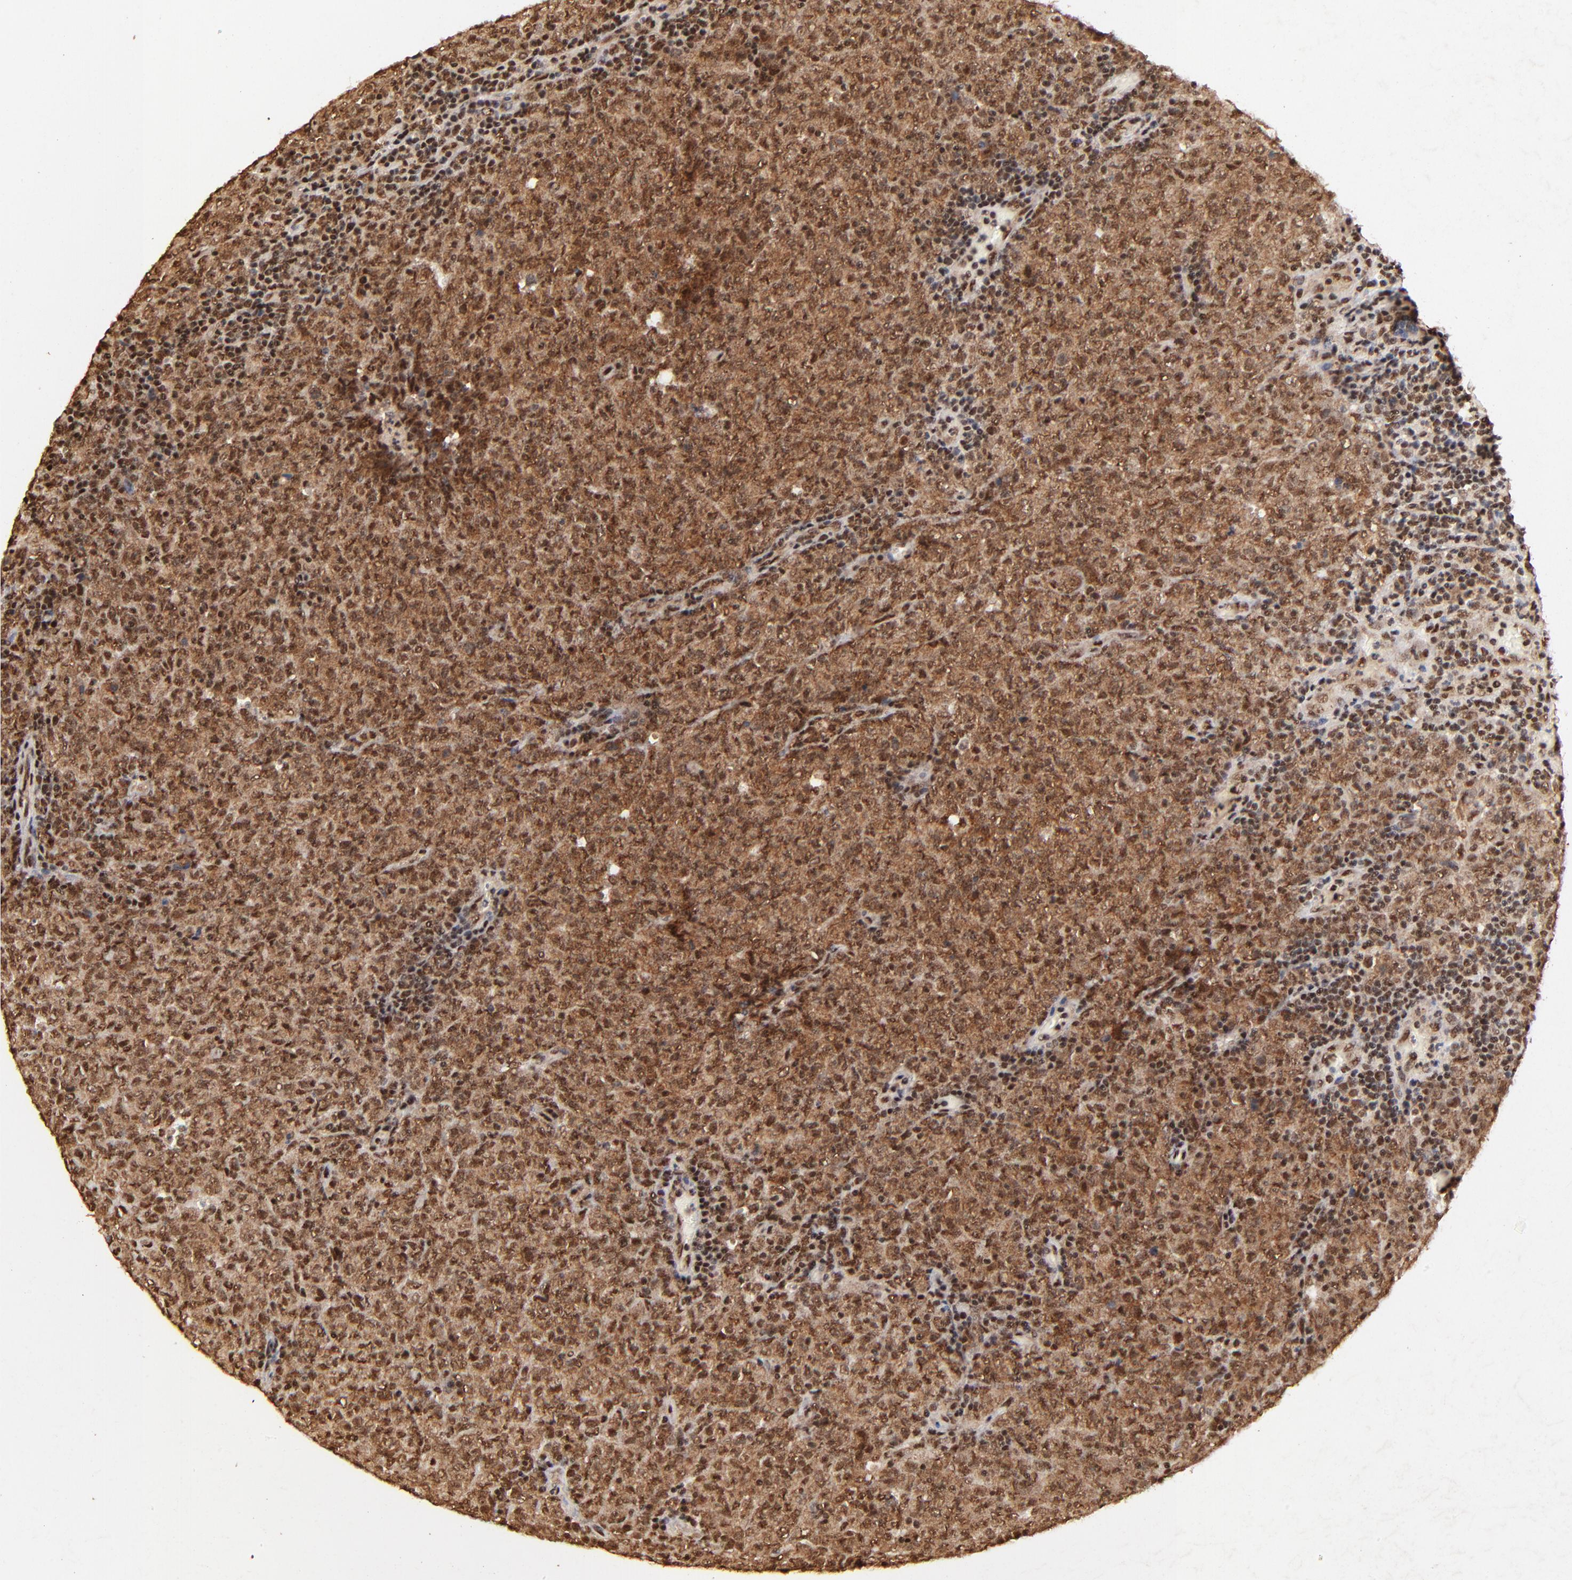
{"staining": {"intensity": "strong", "quantity": ">75%", "location": "cytoplasmic/membranous,nuclear"}, "tissue": "lymphoma", "cell_type": "Tumor cells", "image_type": "cancer", "snomed": [{"axis": "morphology", "description": "Malignant lymphoma, non-Hodgkin's type, High grade"}, {"axis": "topography", "description": "Tonsil"}], "caption": "High-grade malignant lymphoma, non-Hodgkin's type stained for a protein reveals strong cytoplasmic/membranous and nuclear positivity in tumor cells. (IHC, brightfield microscopy, high magnification).", "gene": "MED12", "patient": {"sex": "female", "age": 36}}